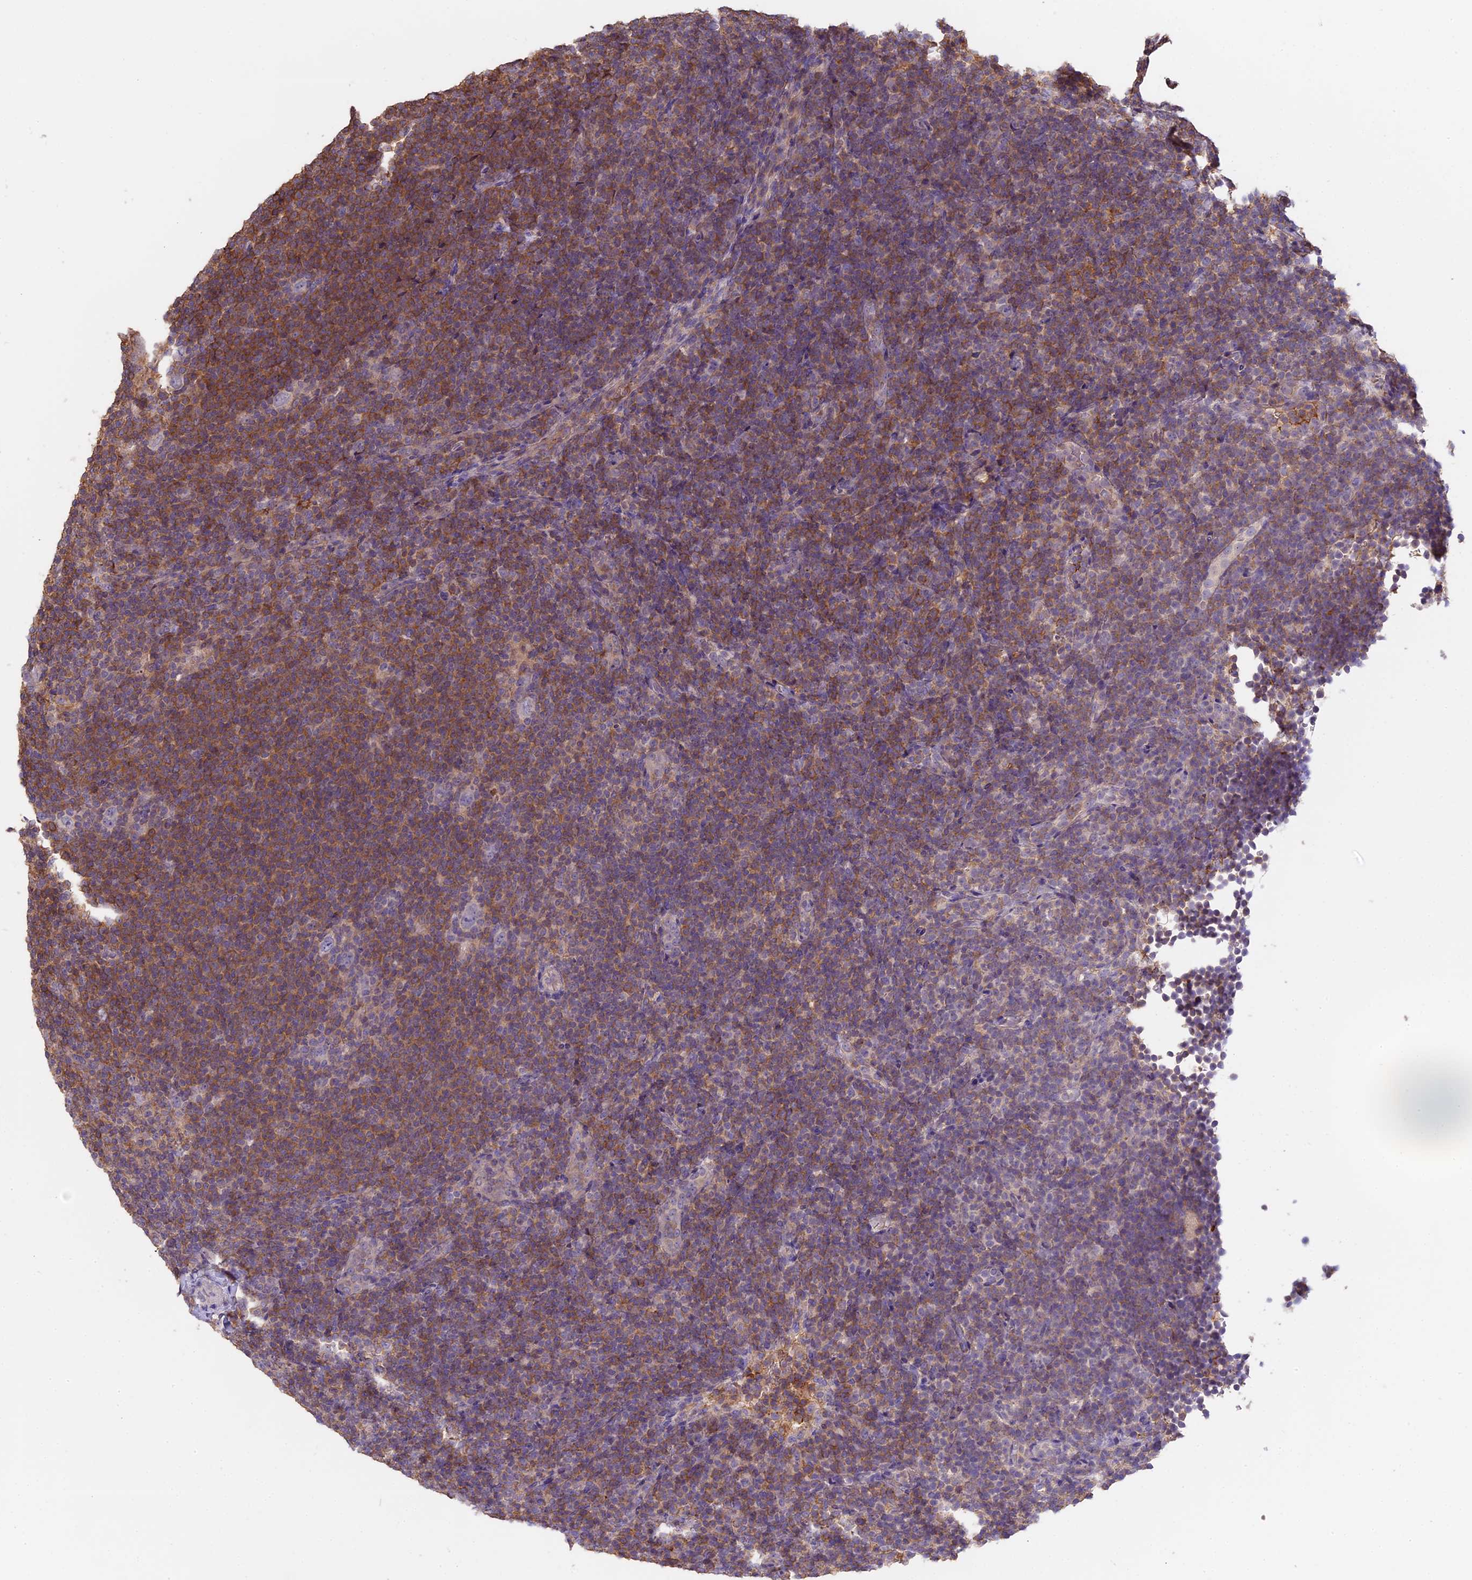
{"staining": {"intensity": "negative", "quantity": "none", "location": "none"}, "tissue": "lymphoma", "cell_type": "Tumor cells", "image_type": "cancer", "snomed": [{"axis": "morphology", "description": "Hodgkin's disease, NOS"}, {"axis": "topography", "description": "Lymph node"}], "caption": "This is an immunohistochemistry image of human Hodgkin's disease. There is no positivity in tumor cells.", "gene": "CFAP119", "patient": {"sex": "female", "age": 57}}